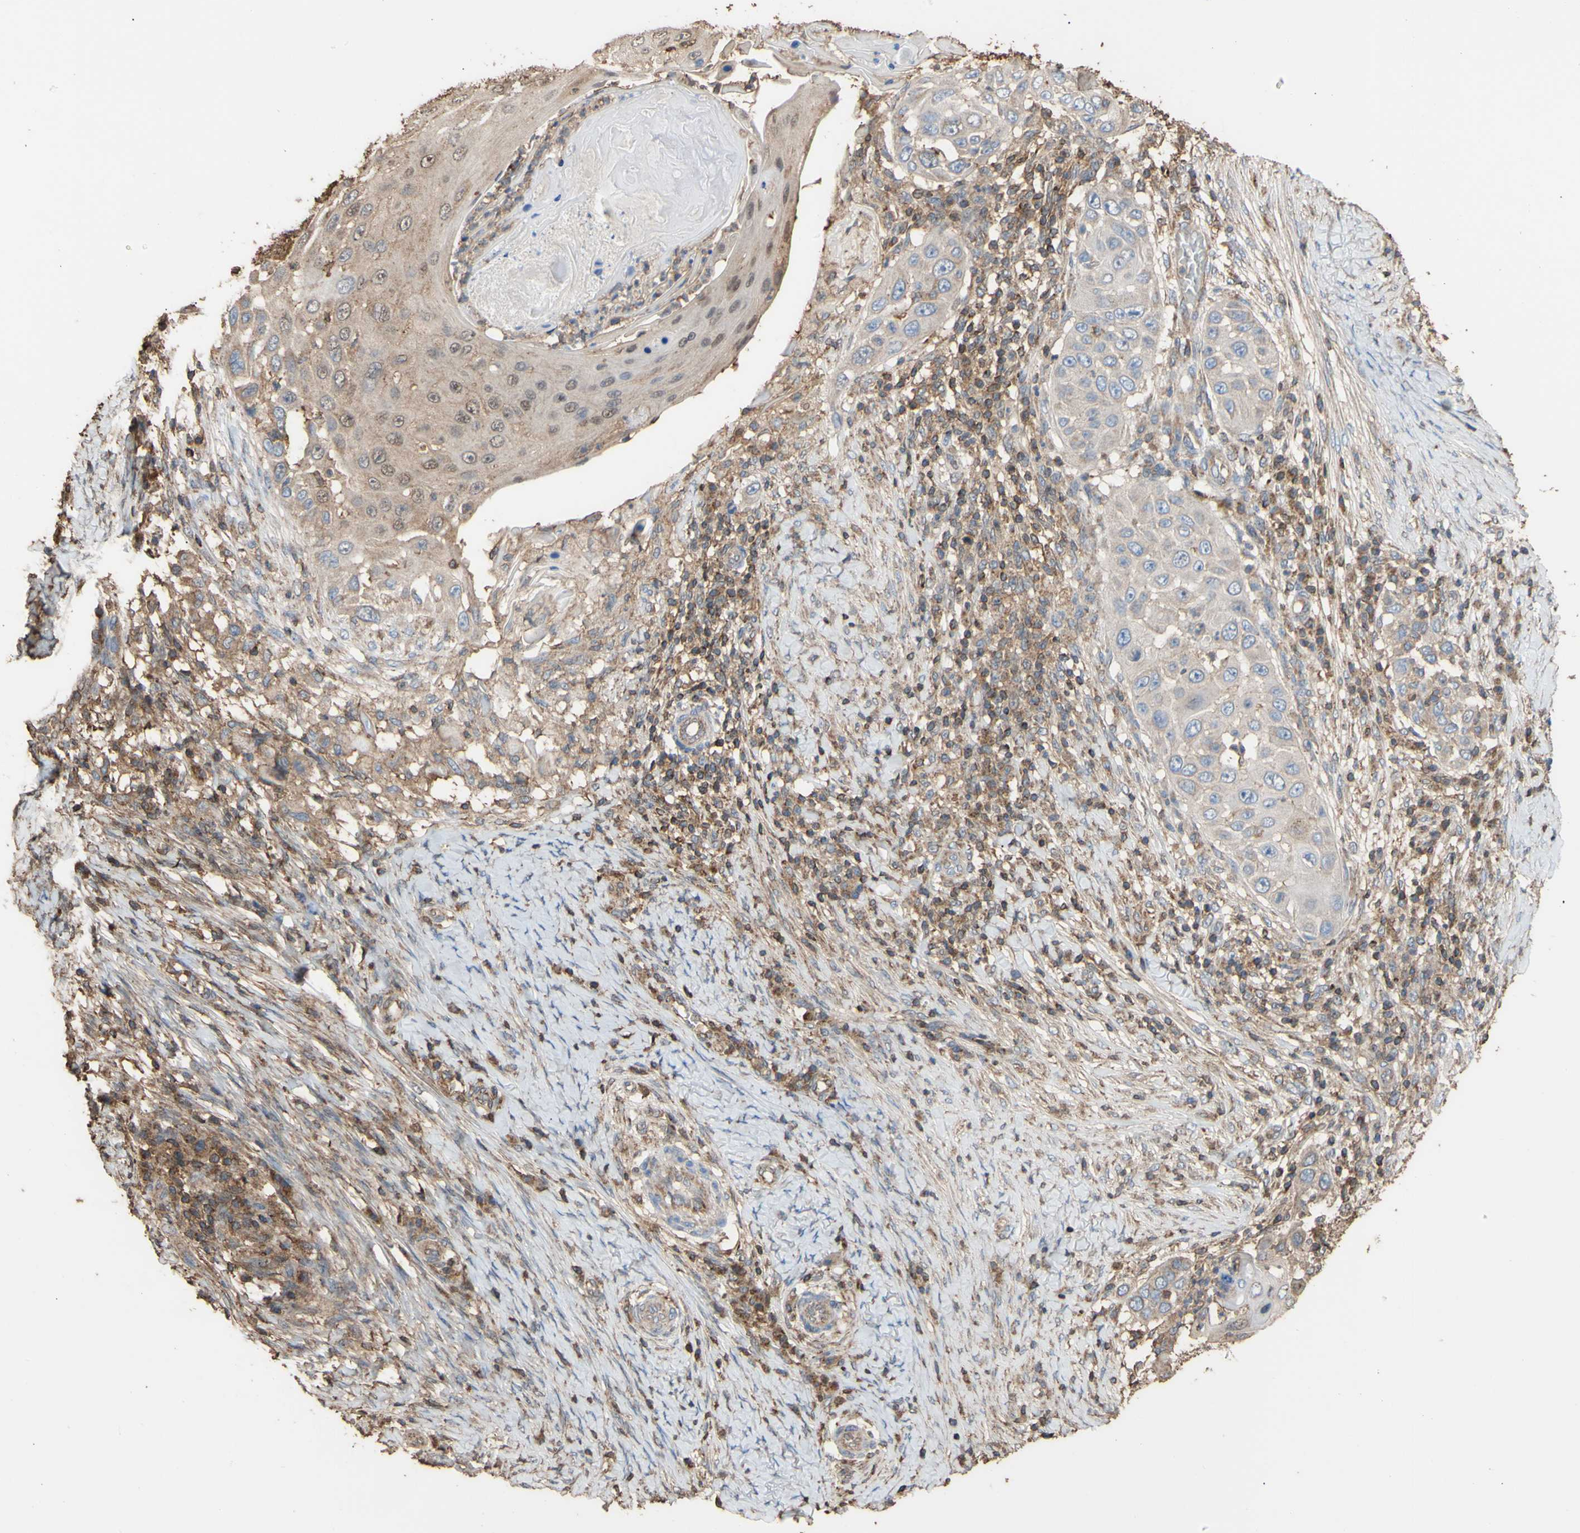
{"staining": {"intensity": "weak", "quantity": ">75%", "location": "cytoplasmic/membranous"}, "tissue": "skin cancer", "cell_type": "Tumor cells", "image_type": "cancer", "snomed": [{"axis": "morphology", "description": "Squamous cell carcinoma, NOS"}, {"axis": "topography", "description": "Skin"}], "caption": "DAB (3,3'-diaminobenzidine) immunohistochemical staining of human skin cancer exhibits weak cytoplasmic/membranous protein expression in approximately >75% of tumor cells.", "gene": "ALDH9A1", "patient": {"sex": "female", "age": 44}}